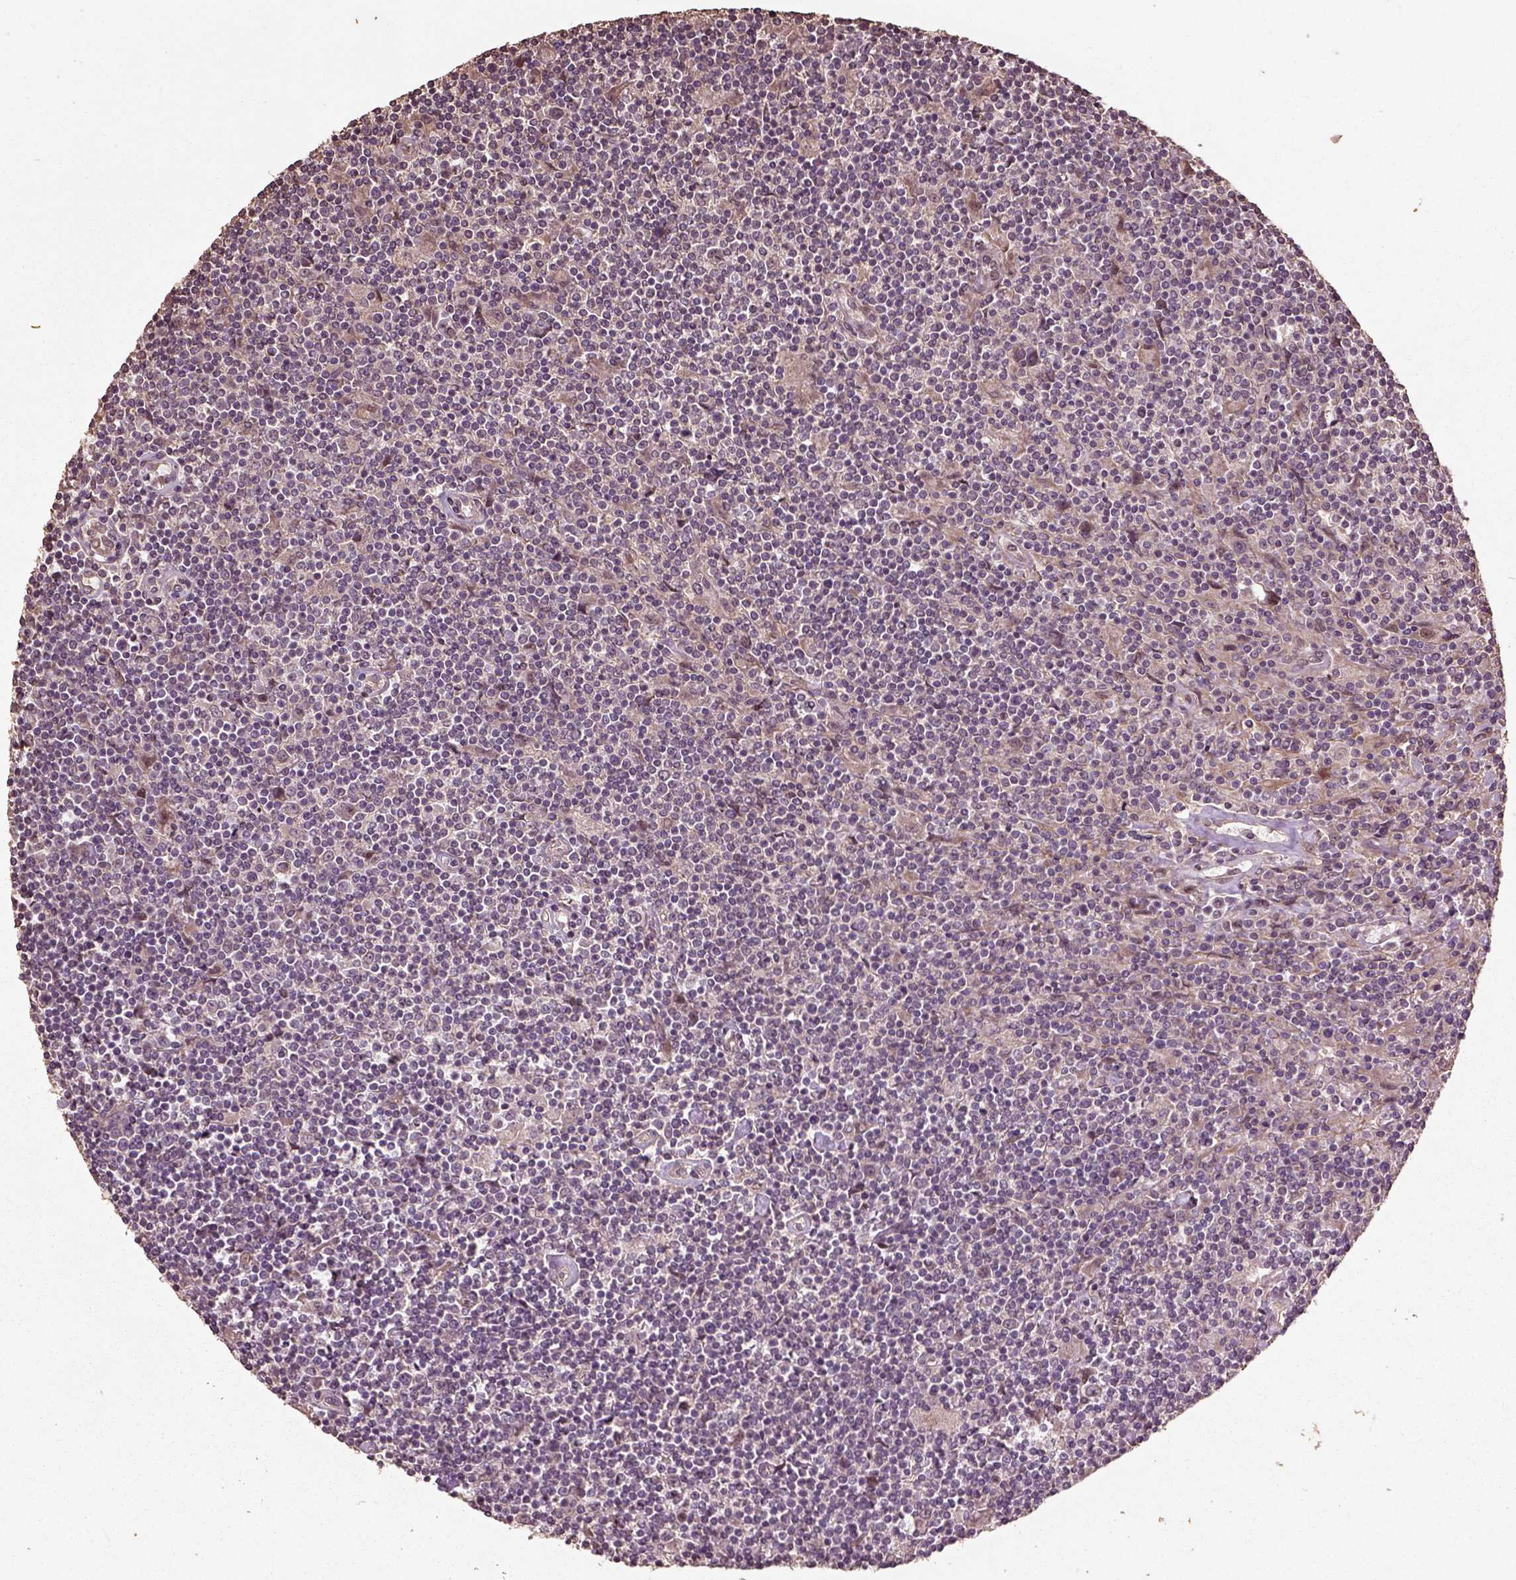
{"staining": {"intensity": "negative", "quantity": "none", "location": "none"}, "tissue": "lymphoma", "cell_type": "Tumor cells", "image_type": "cancer", "snomed": [{"axis": "morphology", "description": "Hodgkin's disease, NOS"}, {"axis": "topography", "description": "Lymph node"}], "caption": "High power microscopy histopathology image of an IHC image of Hodgkin's disease, revealing no significant expression in tumor cells.", "gene": "ERV3-1", "patient": {"sex": "male", "age": 40}}